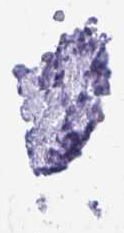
{"staining": {"intensity": "negative", "quantity": "none", "location": "none"}, "tissue": "ovary", "cell_type": "Follicle cells", "image_type": "normal", "snomed": [{"axis": "morphology", "description": "Normal tissue, NOS"}, {"axis": "topography", "description": "Ovary"}], "caption": "This is an immunohistochemistry image of benign human ovary. There is no expression in follicle cells.", "gene": "SPN", "patient": {"sex": "female", "age": 41}}